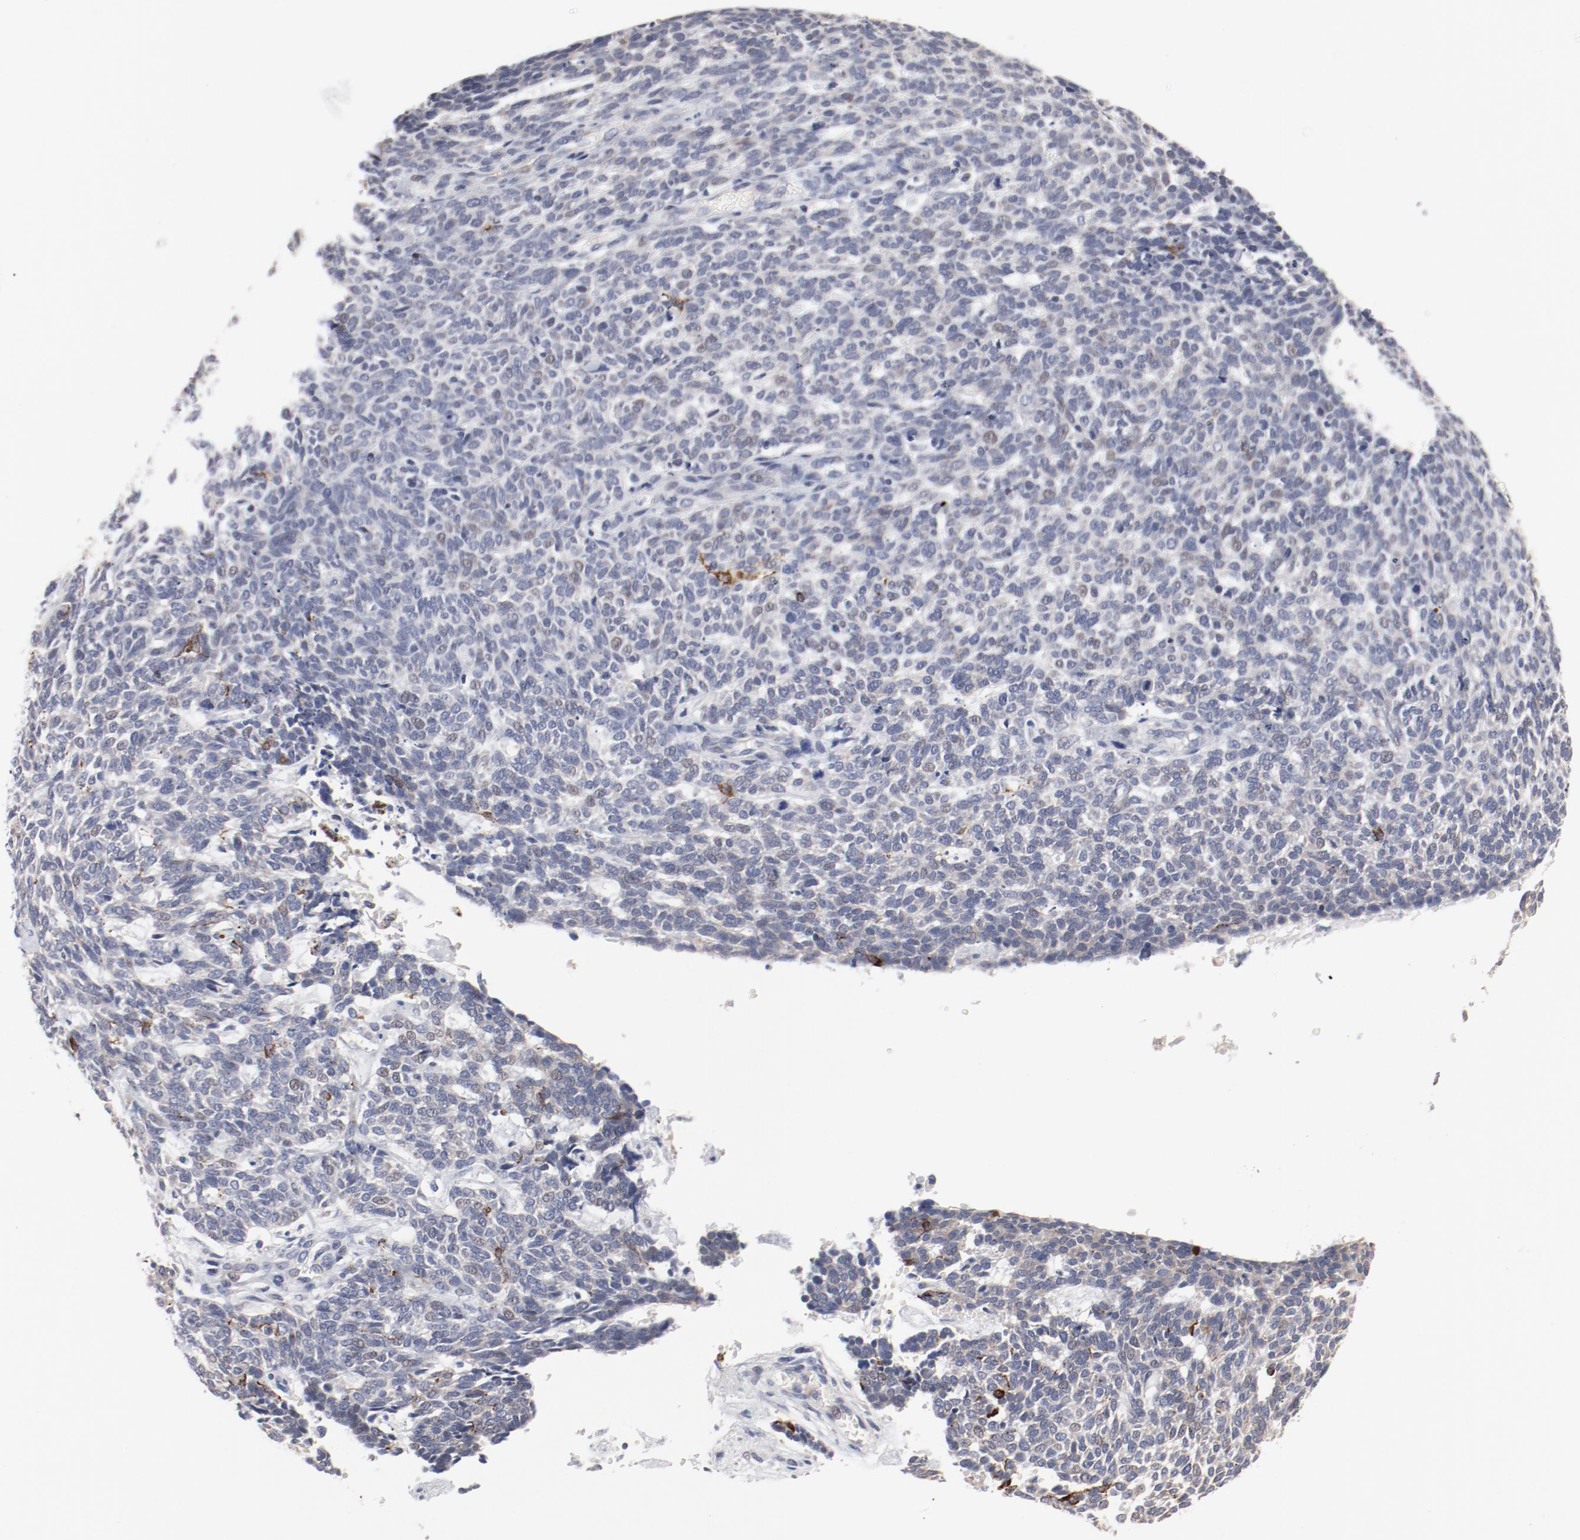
{"staining": {"intensity": "strong", "quantity": "<25%", "location": "cytoplasmic/membranous"}, "tissue": "skin cancer", "cell_type": "Tumor cells", "image_type": "cancer", "snomed": [{"axis": "morphology", "description": "Normal tissue, NOS"}, {"axis": "morphology", "description": "Basal cell carcinoma"}, {"axis": "topography", "description": "Skin"}], "caption": "This micrograph shows skin basal cell carcinoma stained with immunohistochemistry (IHC) to label a protein in brown. The cytoplasmic/membranous of tumor cells show strong positivity for the protein. Nuclei are counter-stained blue.", "gene": "GPR143", "patient": {"sex": "male", "age": 87}}